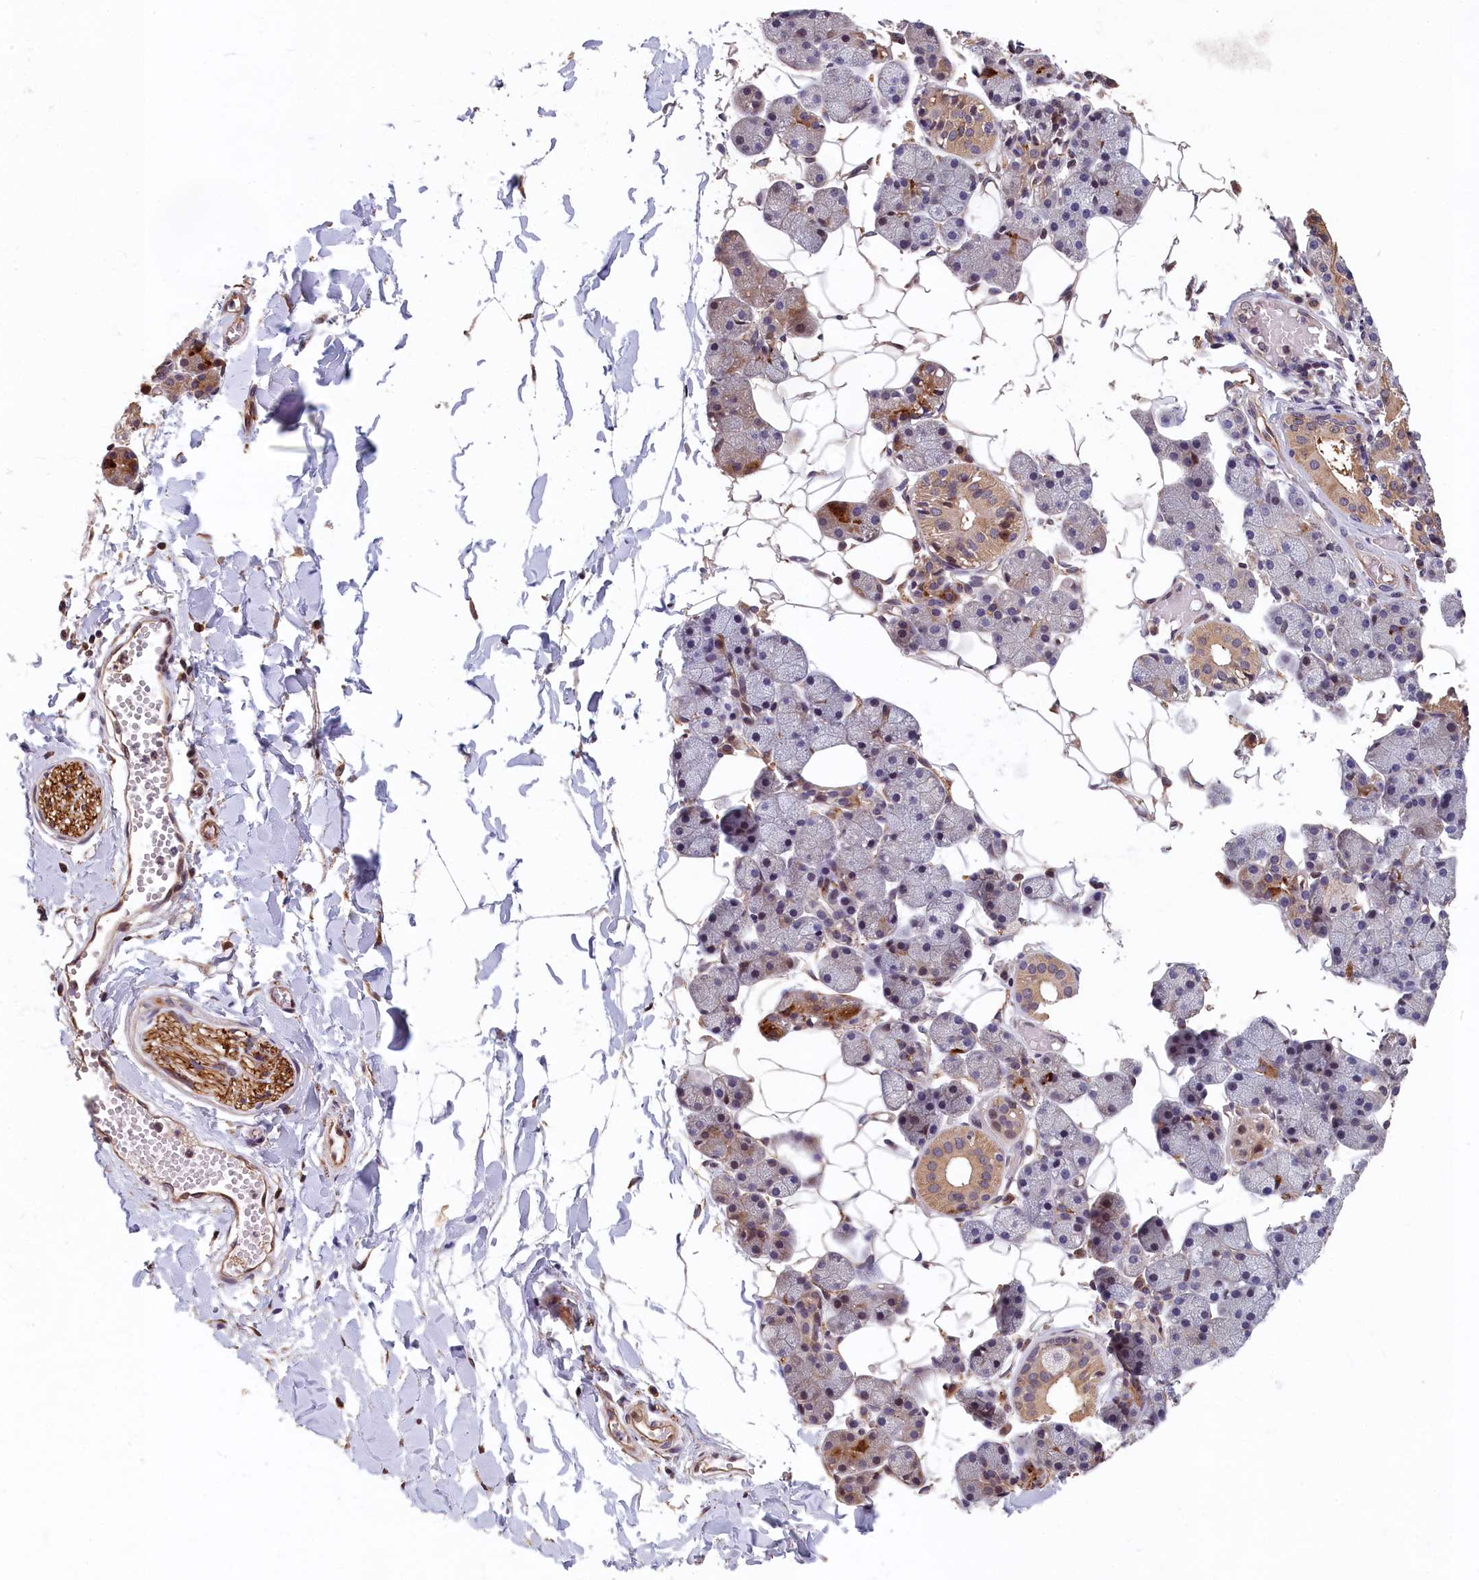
{"staining": {"intensity": "strong", "quantity": "25%-75%", "location": "cytoplasmic/membranous"}, "tissue": "salivary gland", "cell_type": "Glandular cells", "image_type": "normal", "snomed": [{"axis": "morphology", "description": "Normal tissue, NOS"}, {"axis": "topography", "description": "Salivary gland"}], "caption": "Immunohistochemistry (DAB (3,3'-diaminobenzidine)) staining of benign salivary gland reveals strong cytoplasmic/membranous protein expression in approximately 25%-75% of glandular cells. Immunohistochemistry stains the protein in brown and the nuclei are stained blue.", "gene": "TMEM116", "patient": {"sex": "female", "age": 33}}